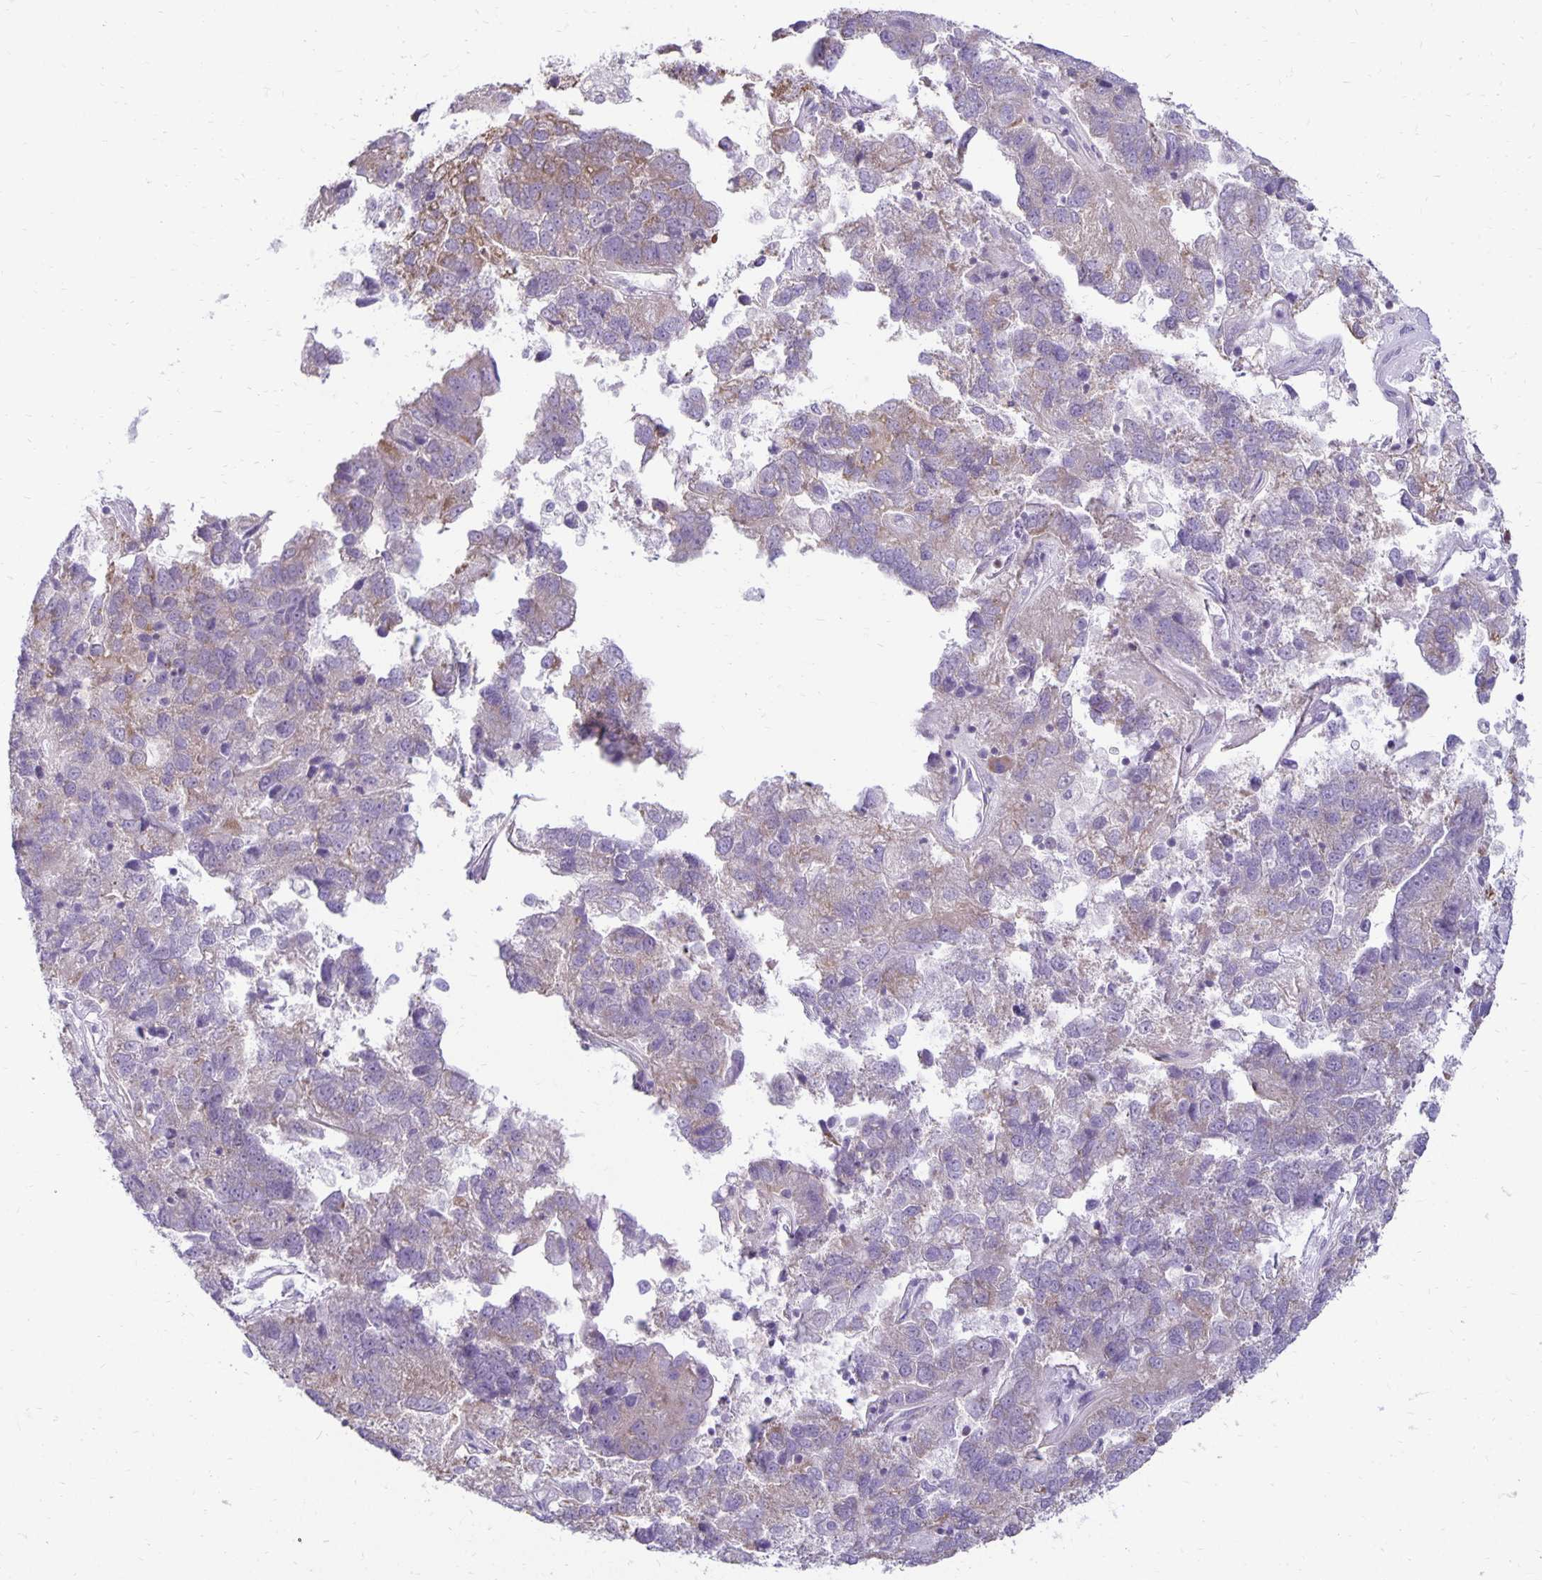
{"staining": {"intensity": "weak", "quantity": "<25%", "location": "cytoplasmic/membranous"}, "tissue": "pancreatic cancer", "cell_type": "Tumor cells", "image_type": "cancer", "snomed": [{"axis": "morphology", "description": "Adenocarcinoma, NOS"}, {"axis": "topography", "description": "Pancreas"}], "caption": "DAB (3,3'-diaminobenzidine) immunohistochemical staining of human pancreatic cancer (adenocarcinoma) demonstrates no significant expression in tumor cells. The staining was performed using DAB to visualize the protein expression in brown, while the nuclei were stained in blue with hematoxylin (Magnification: 20x).", "gene": "FN3K", "patient": {"sex": "female", "age": 61}}